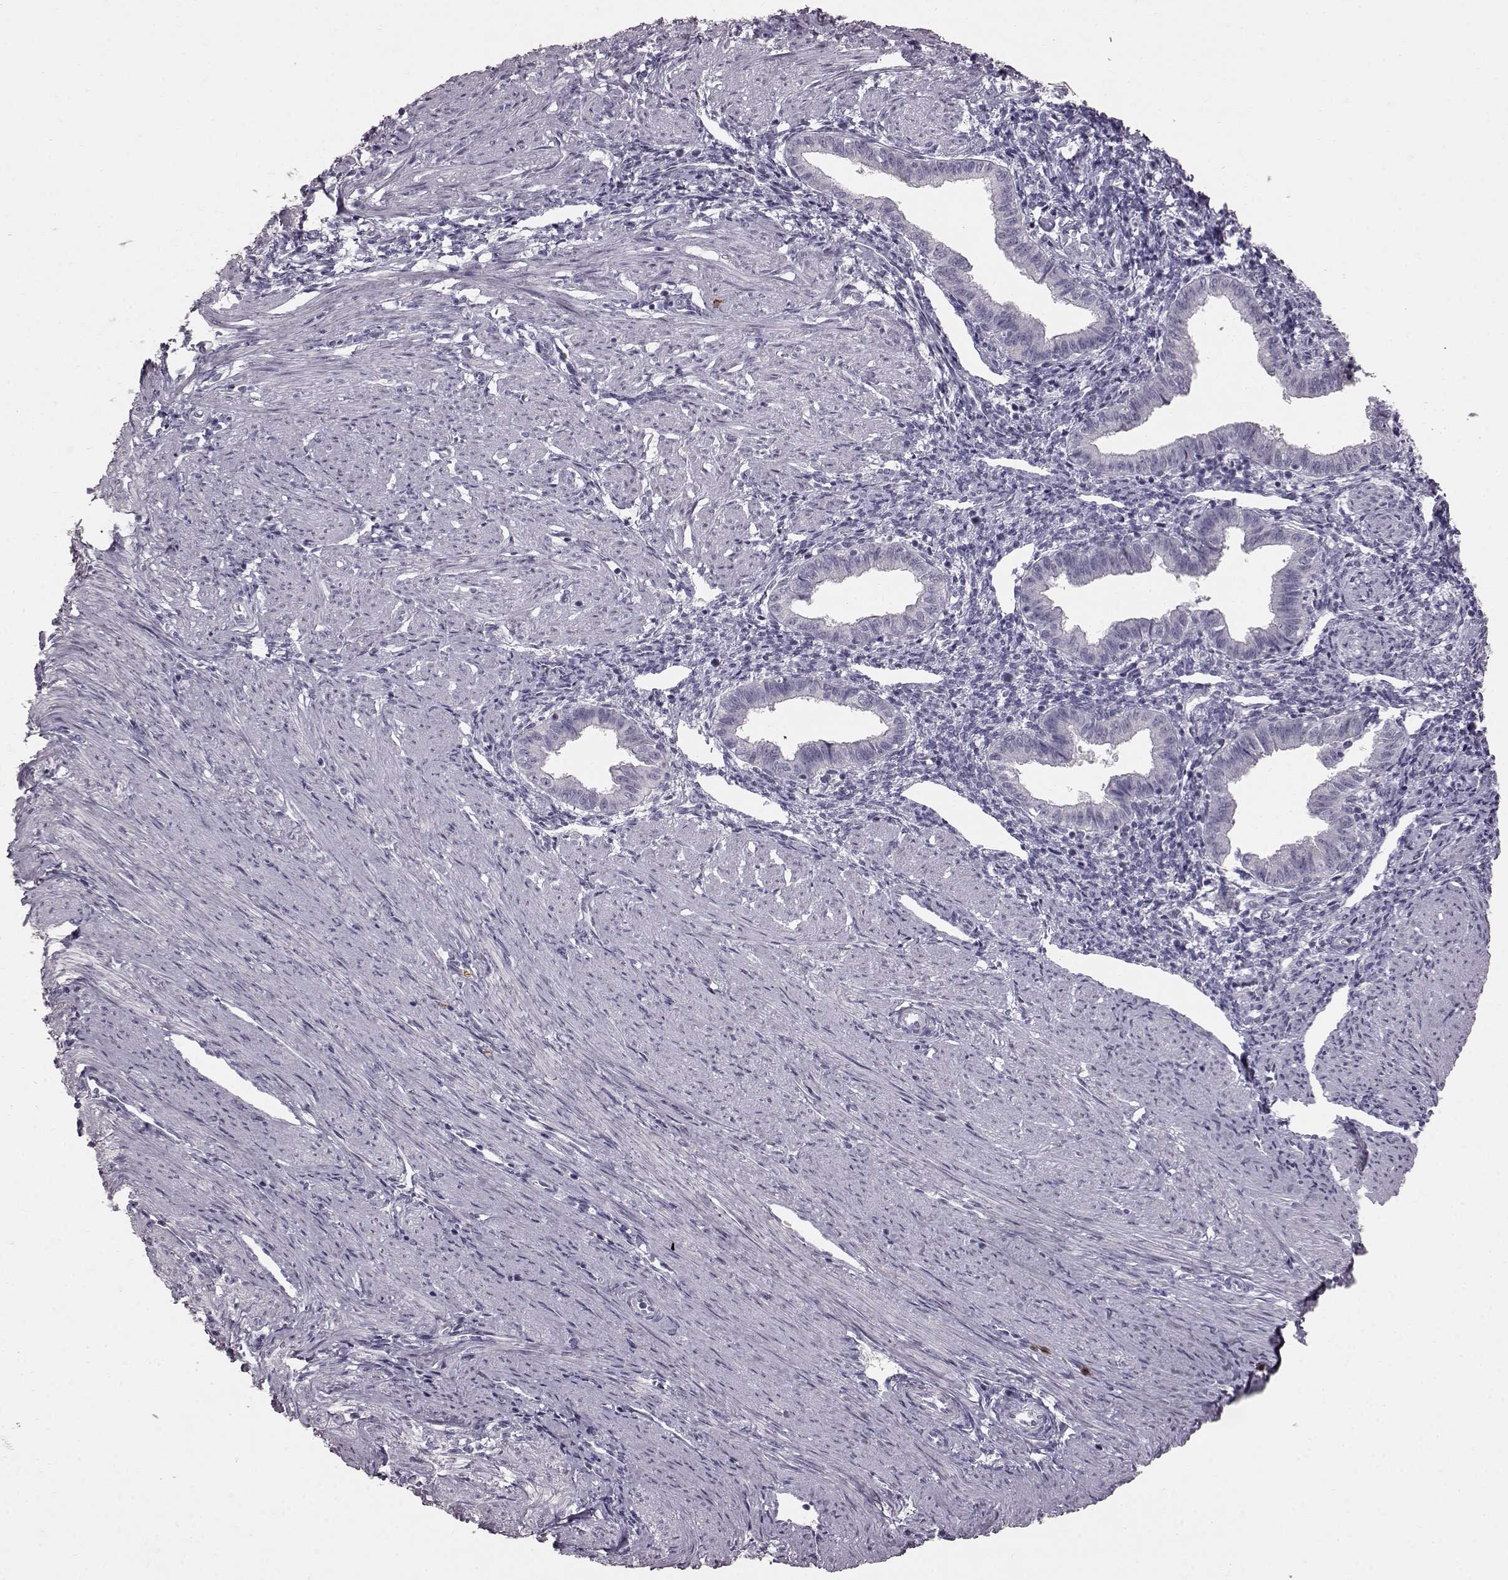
{"staining": {"intensity": "negative", "quantity": "none", "location": "none"}, "tissue": "endometrium", "cell_type": "Cells in endometrial stroma", "image_type": "normal", "snomed": [{"axis": "morphology", "description": "Normal tissue, NOS"}, {"axis": "topography", "description": "Endometrium"}], "caption": "Immunohistochemistry histopathology image of unremarkable endometrium stained for a protein (brown), which demonstrates no expression in cells in endometrial stroma.", "gene": "FUT4", "patient": {"sex": "female", "age": 37}}